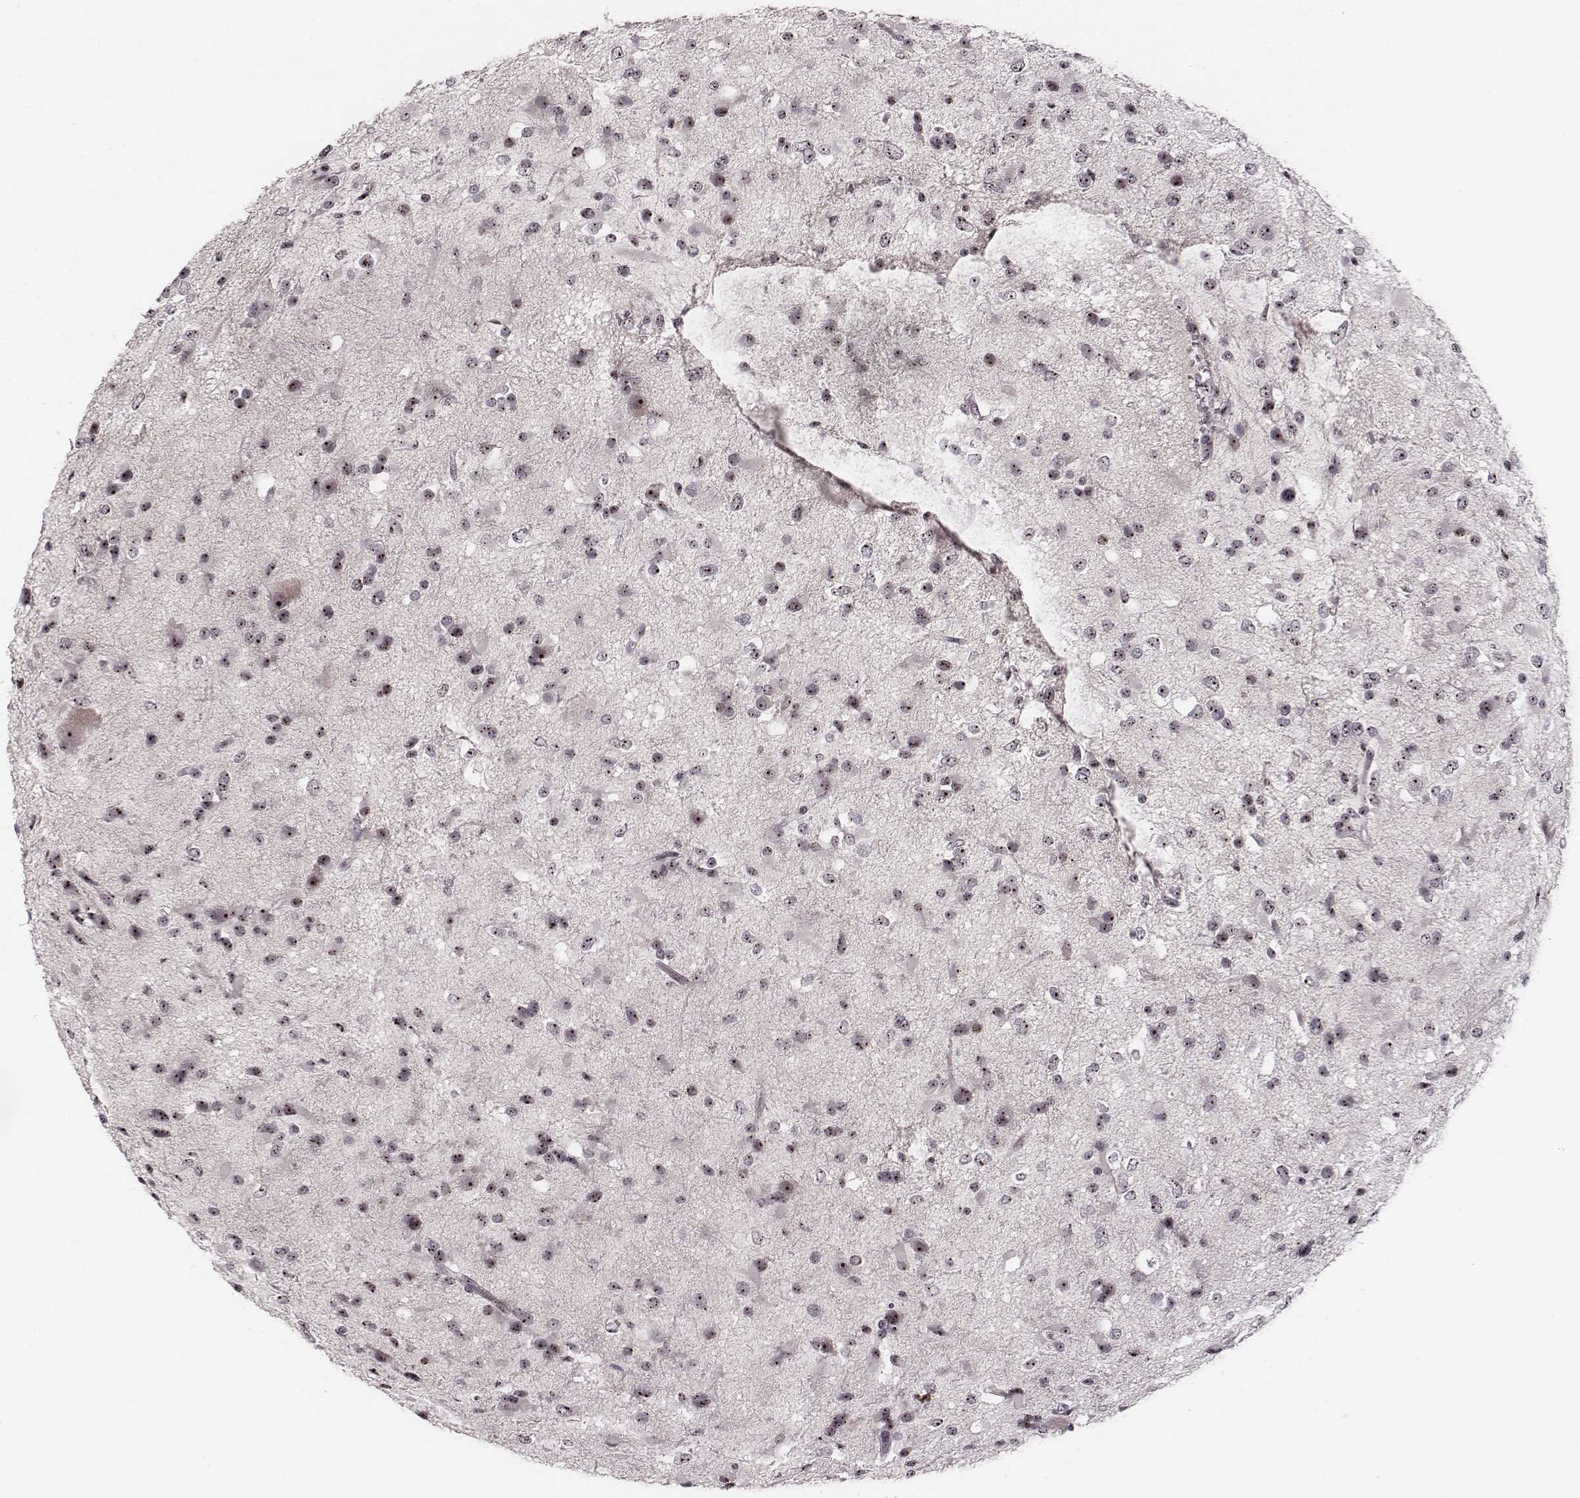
{"staining": {"intensity": "moderate", "quantity": ">75%", "location": "nuclear"}, "tissue": "glioma", "cell_type": "Tumor cells", "image_type": "cancer", "snomed": [{"axis": "morphology", "description": "Glioma, malignant, Low grade"}, {"axis": "topography", "description": "Brain"}], "caption": "This micrograph shows immunohistochemistry (IHC) staining of human glioma, with medium moderate nuclear positivity in approximately >75% of tumor cells.", "gene": "NOP56", "patient": {"sex": "female", "age": 32}}